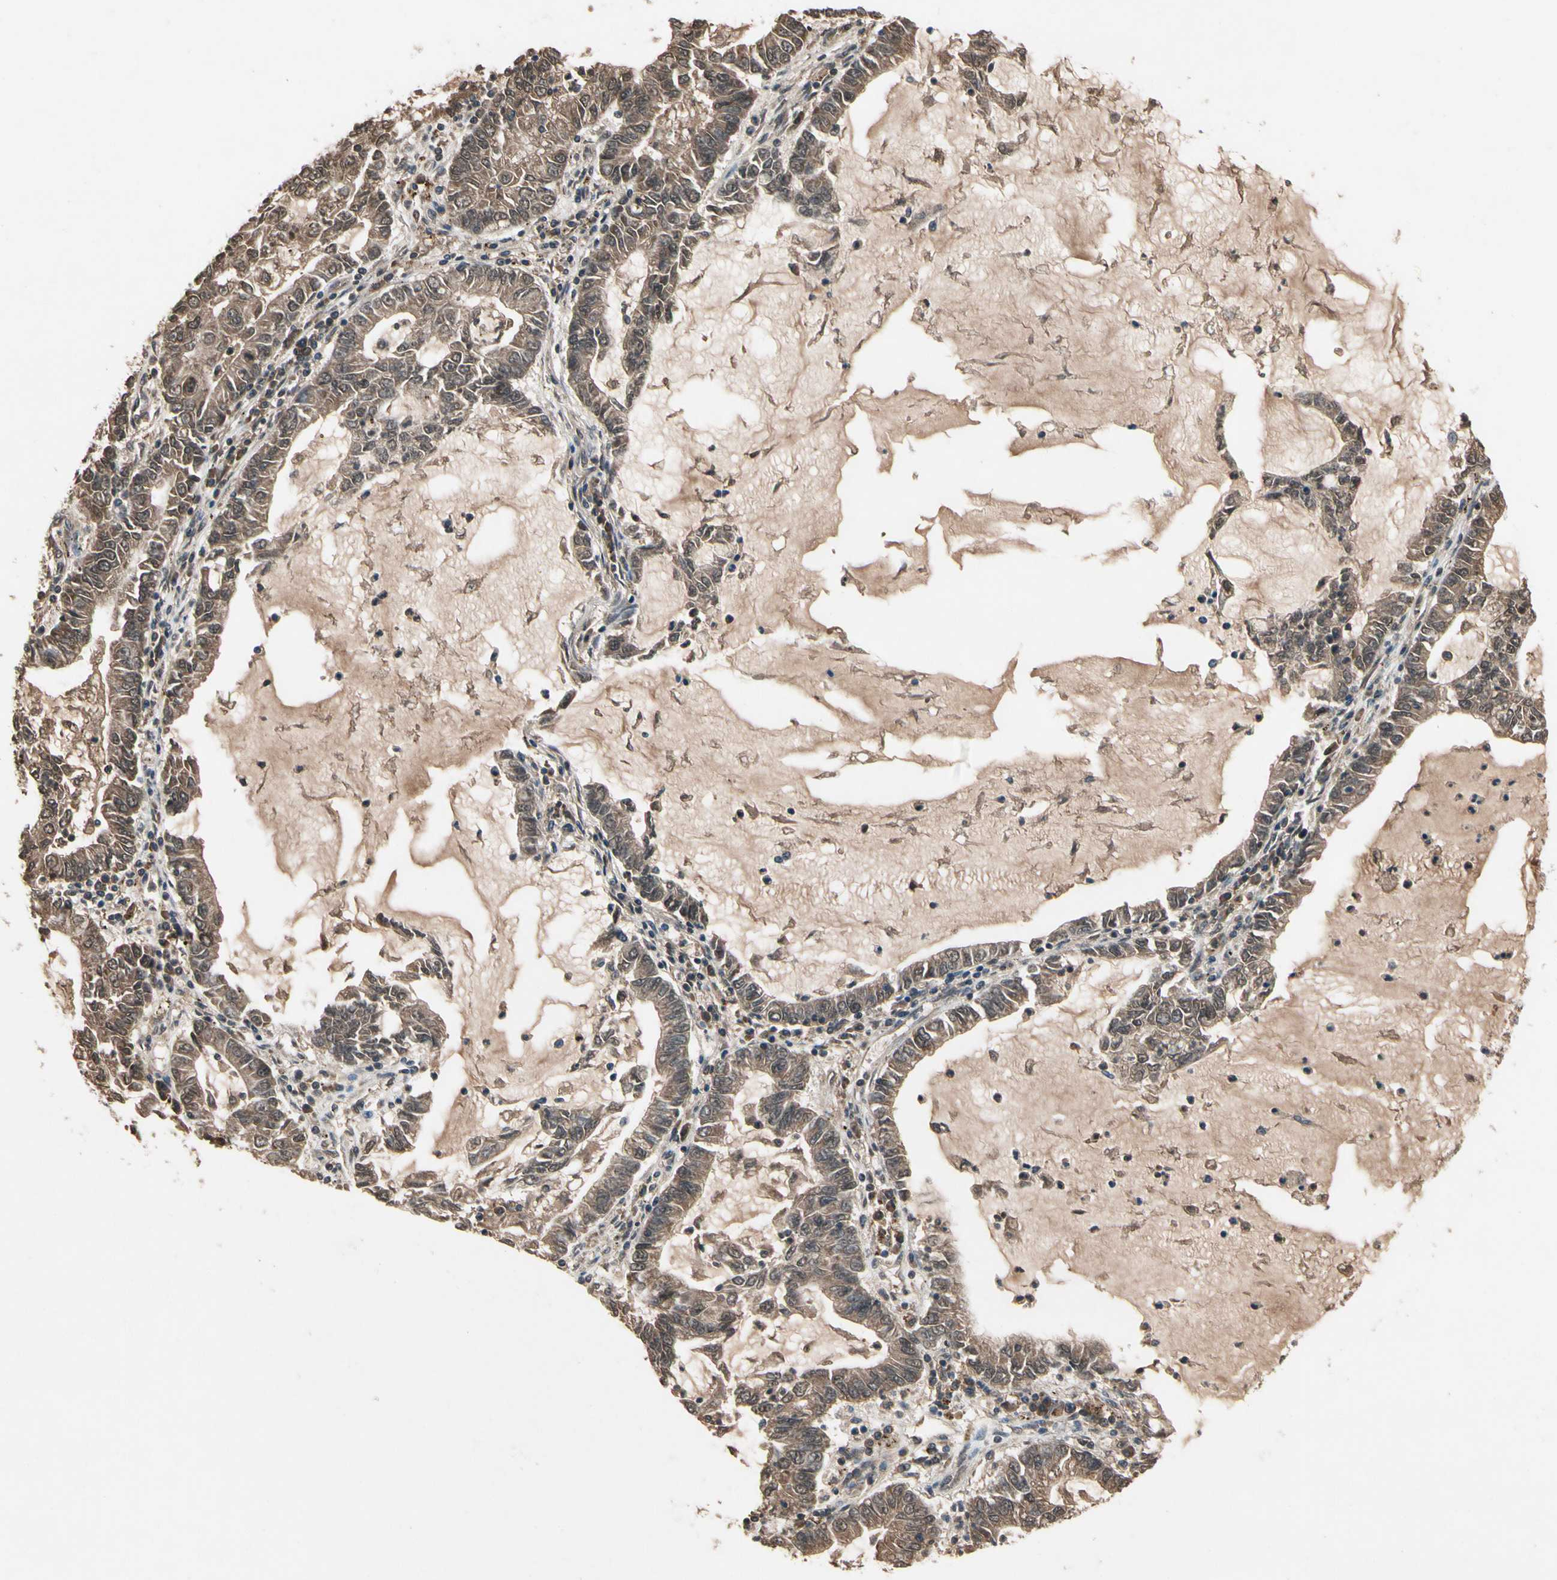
{"staining": {"intensity": "weak", "quantity": ">75%", "location": "cytoplasmic/membranous,nuclear"}, "tissue": "lung cancer", "cell_type": "Tumor cells", "image_type": "cancer", "snomed": [{"axis": "morphology", "description": "Adenocarcinoma, NOS"}, {"axis": "topography", "description": "Lung"}], "caption": "The micrograph shows immunohistochemical staining of adenocarcinoma (lung). There is weak cytoplasmic/membranous and nuclear staining is identified in approximately >75% of tumor cells.", "gene": "IL1RL1", "patient": {"sex": "female", "age": 51}}